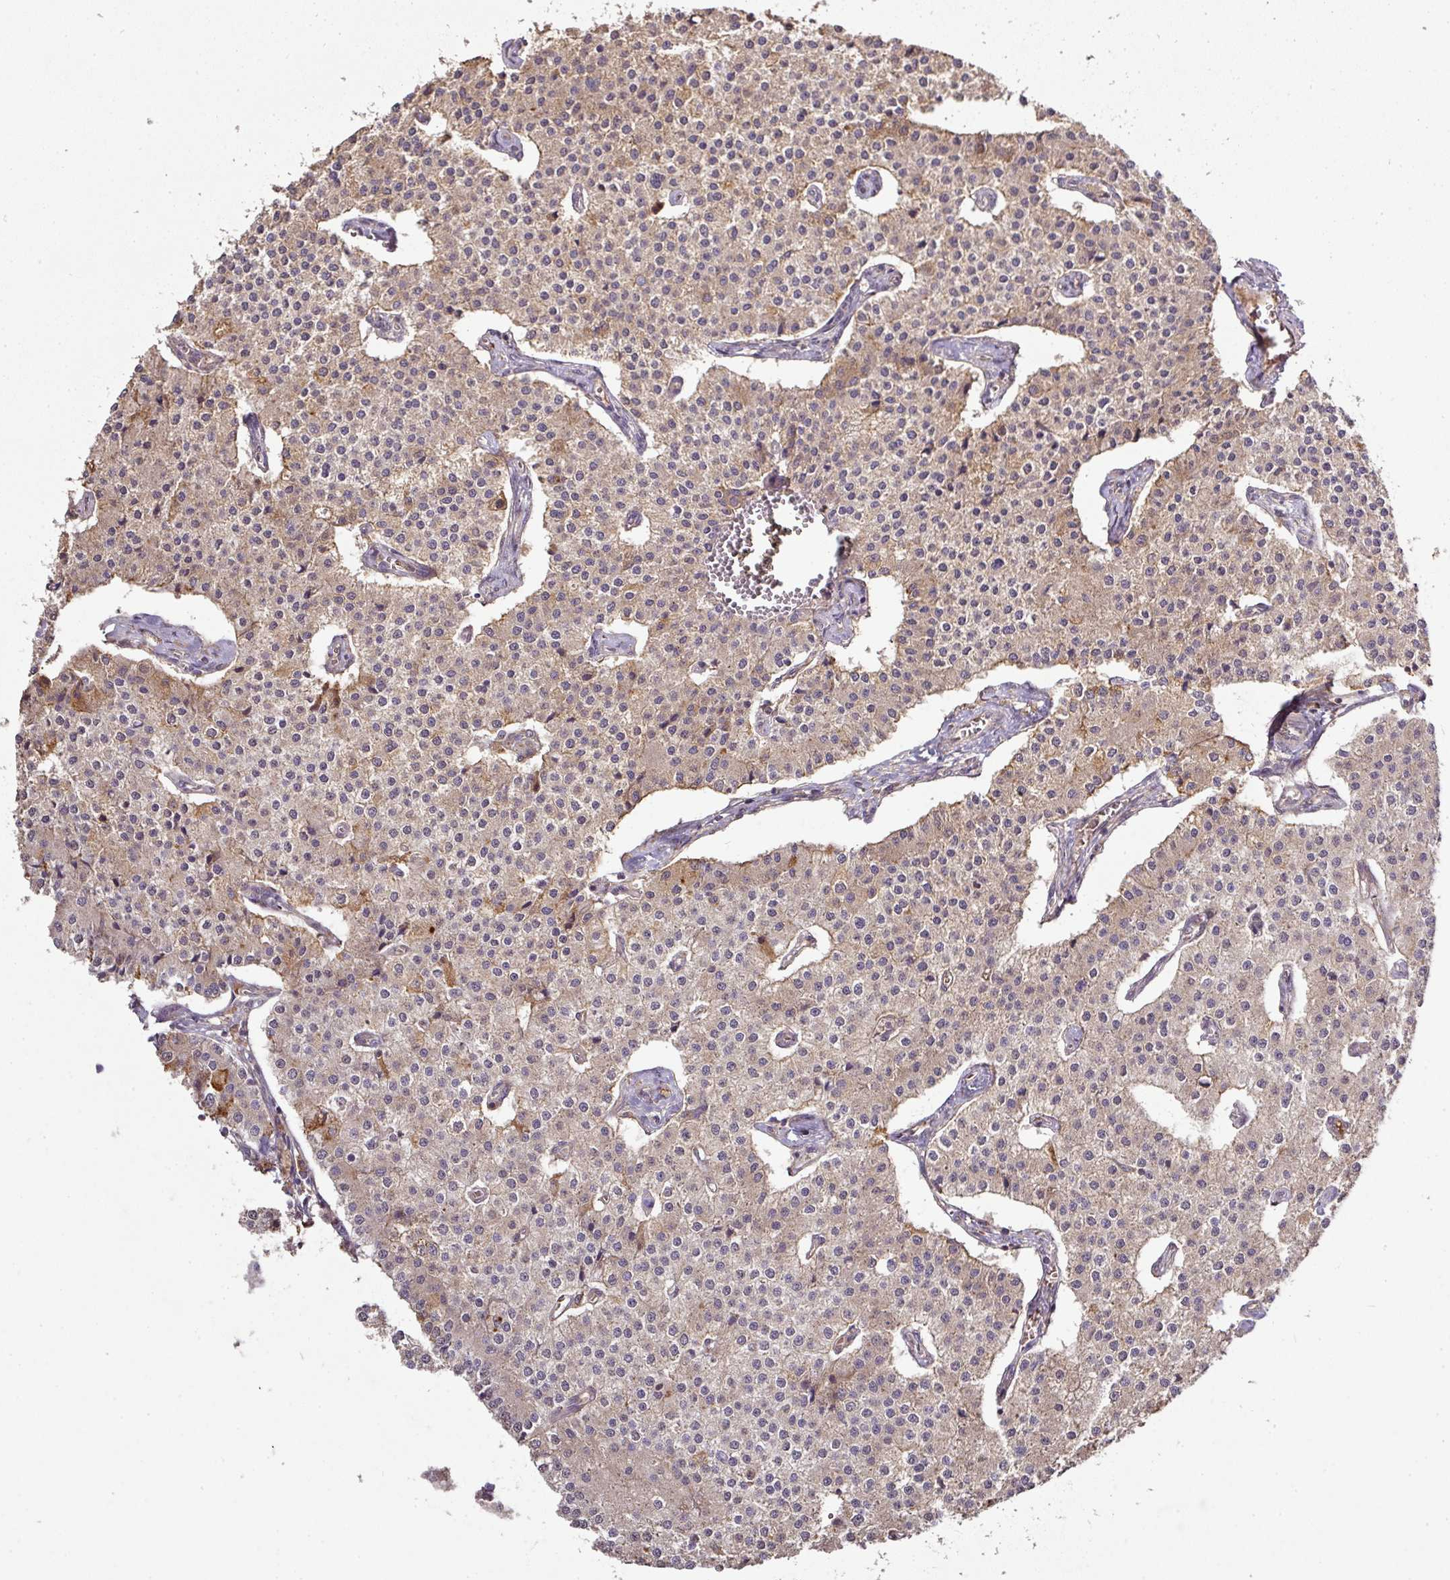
{"staining": {"intensity": "weak", "quantity": ">75%", "location": "cytoplasmic/membranous"}, "tissue": "carcinoid", "cell_type": "Tumor cells", "image_type": "cancer", "snomed": [{"axis": "morphology", "description": "Carcinoid, malignant, NOS"}, {"axis": "topography", "description": "Colon"}], "caption": "Immunohistochemistry (IHC) (DAB (3,3'-diaminobenzidine)) staining of human carcinoid shows weak cytoplasmic/membranous protein expression in about >75% of tumor cells.", "gene": "GALP", "patient": {"sex": "female", "age": 52}}